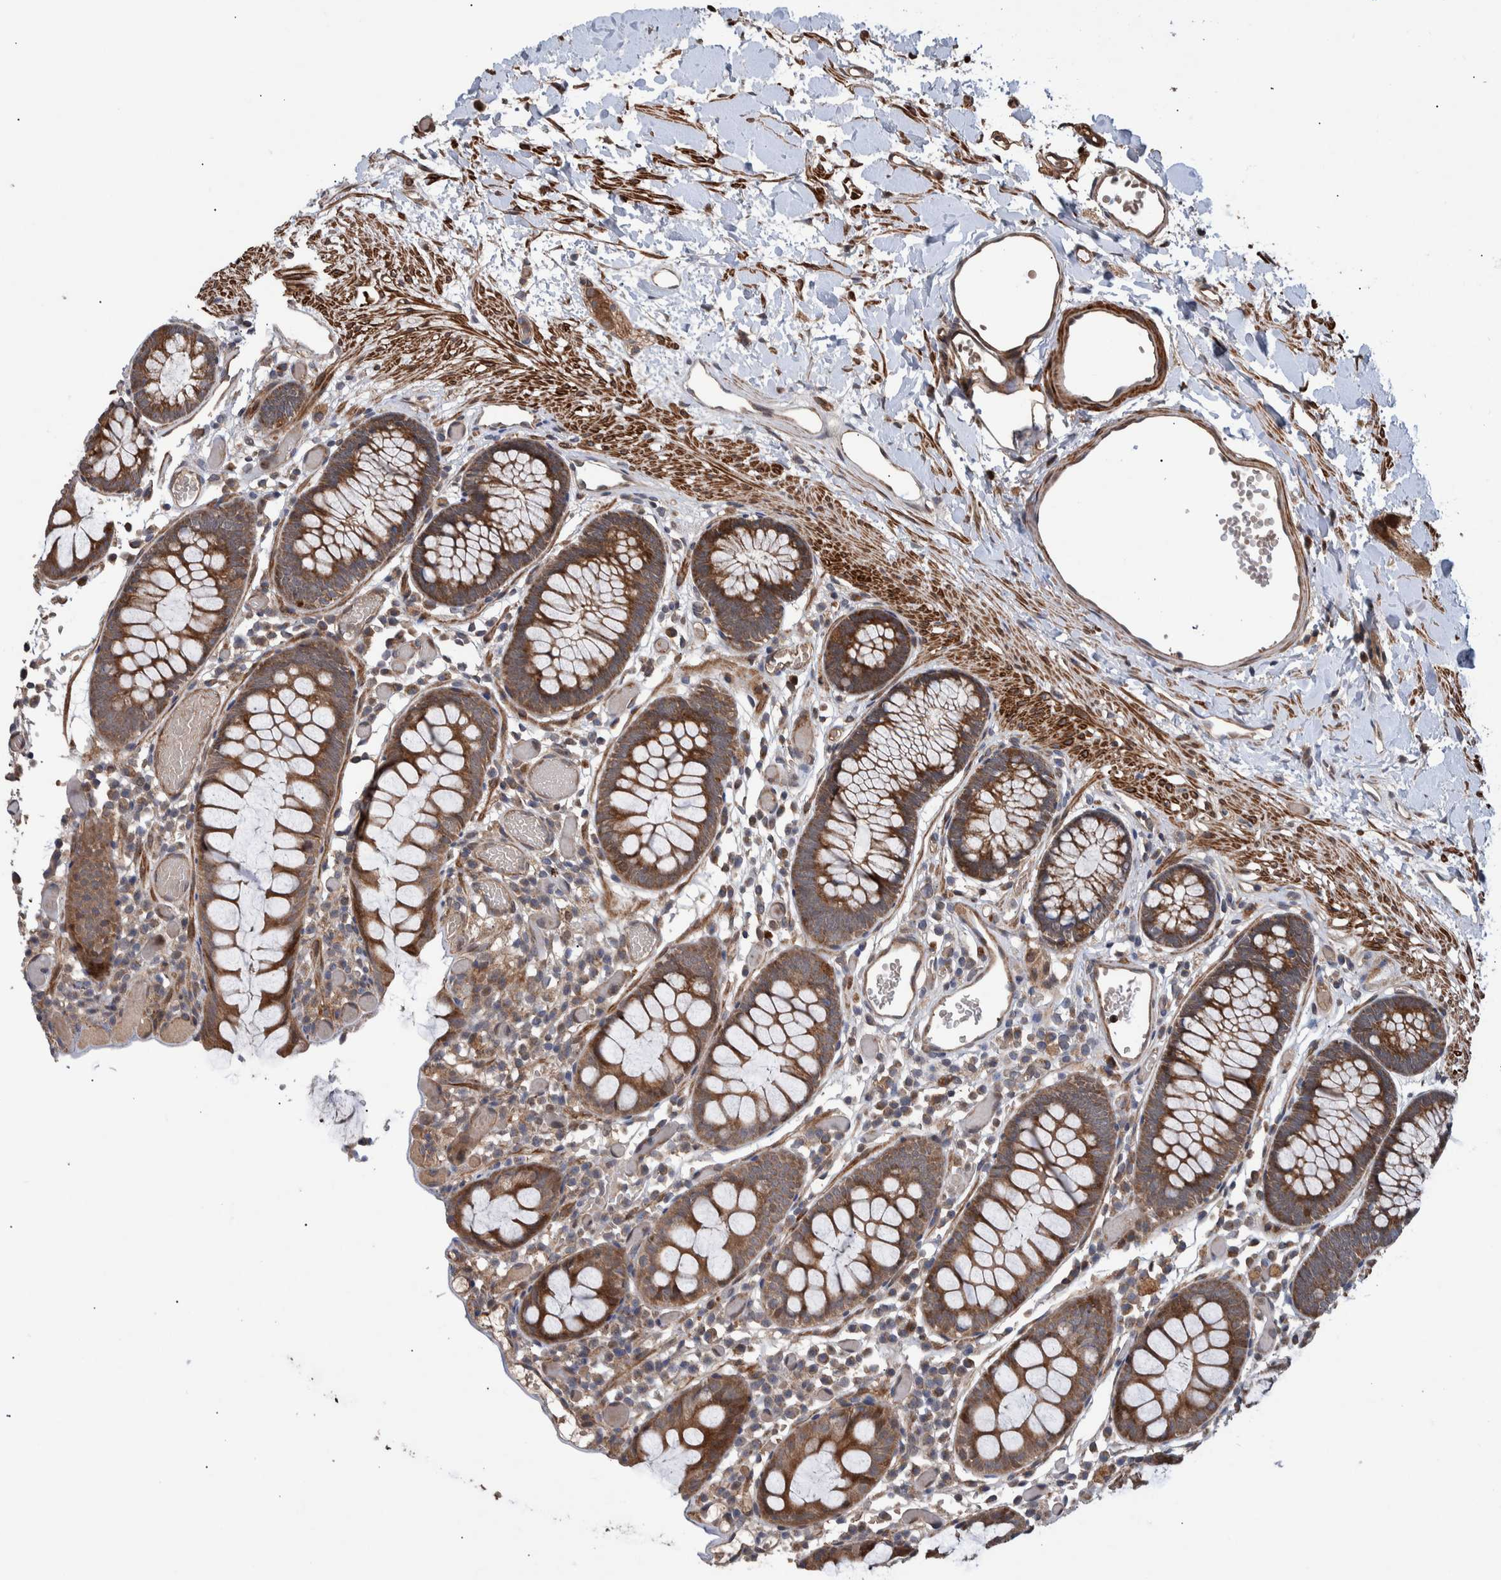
{"staining": {"intensity": "moderate", "quantity": ">75%", "location": "cytoplasmic/membranous"}, "tissue": "colon", "cell_type": "Endothelial cells", "image_type": "normal", "snomed": [{"axis": "morphology", "description": "Normal tissue, NOS"}, {"axis": "topography", "description": "Colon"}], "caption": "Protein analysis of normal colon shows moderate cytoplasmic/membranous staining in approximately >75% of endothelial cells.", "gene": "B3GNTL1", "patient": {"sex": "male", "age": 14}}